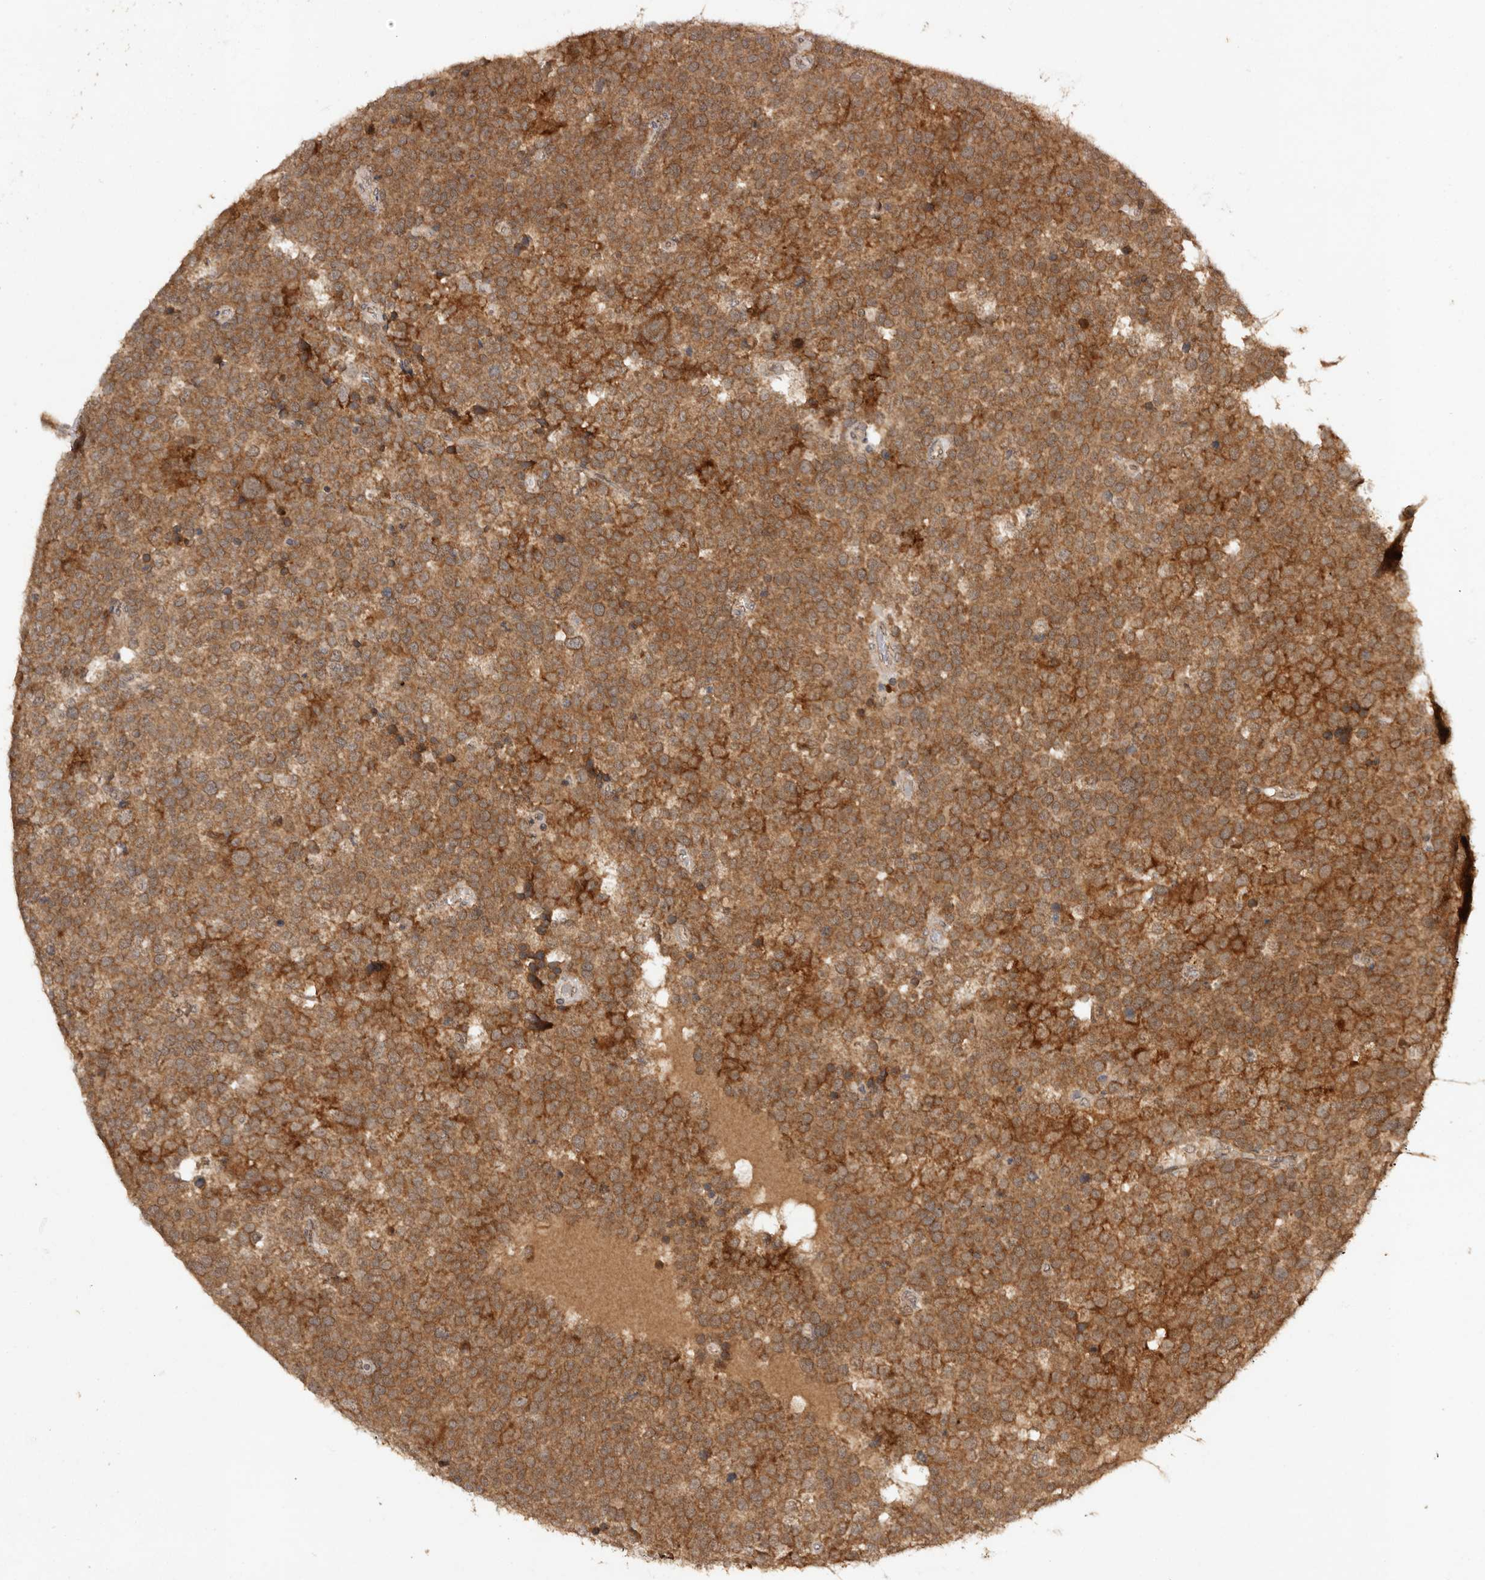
{"staining": {"intensity": "moderate", "quantity": ">75%", "location": "cytoplasmic/membranous"}, "tissue": "testis cancer", "cell_type": "Tumor cells", "image_type": "cancer", "snomed": [{"axis": "morphology", "description": "Seminoma, NOS"}, {"axis": "topography", "description": "Testis"}], "caption": "Testis cancer stained for a protein shows moderate cytoplasmic/membranous positivity in tumor cells. The staining is performed using DAB (3,3'-diaminobenzidine) brown chromogen to label protein expression. The nuclei are counter-stained blue using hematoxylin.", "gene": "TARS2", "patient": {"sex": "male", "age": 71}}